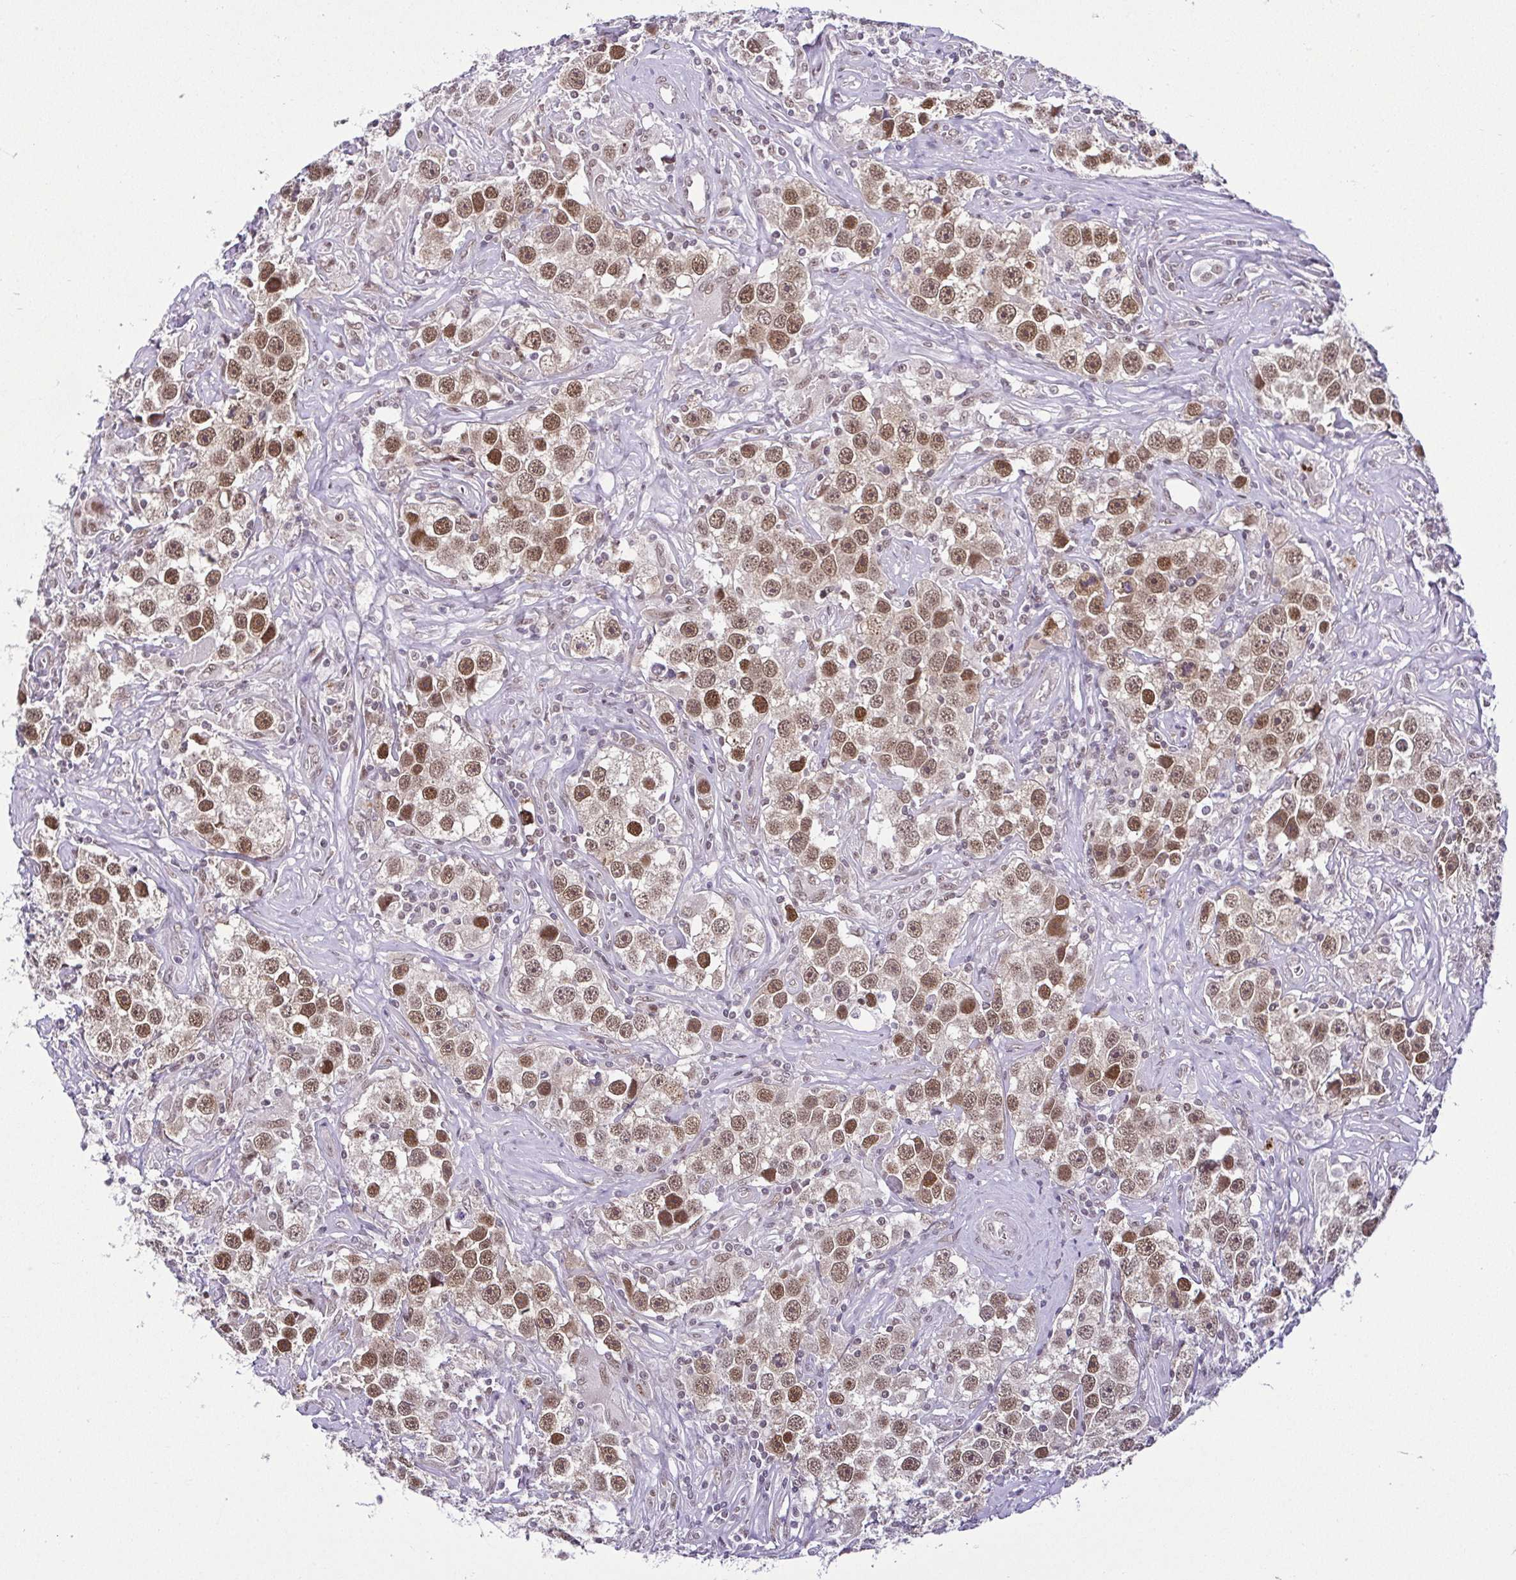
{"staining": {"intensity": "moderate", "quantity": ">75%", "location": "nuclear"}, "tissue": "testis cancer", "cell_type": "Tumor cells", "image_type": "cancer", "snomed": [{"axis": "morphology", "description": "Seminoma, NOS"}, {"axis": "topography", "description": "Testis"}], "caption": "This histopathology image exhibits testis cancer (seminoma) stained with immunohistochemistry (IHC) to label a protein in brown. The nuclear of tumor cells show moderate positivity for the protein. Nuclei are counter-stained blue.", "gene": "RBM3", "patient": {"sex": "male", "age": 49}}